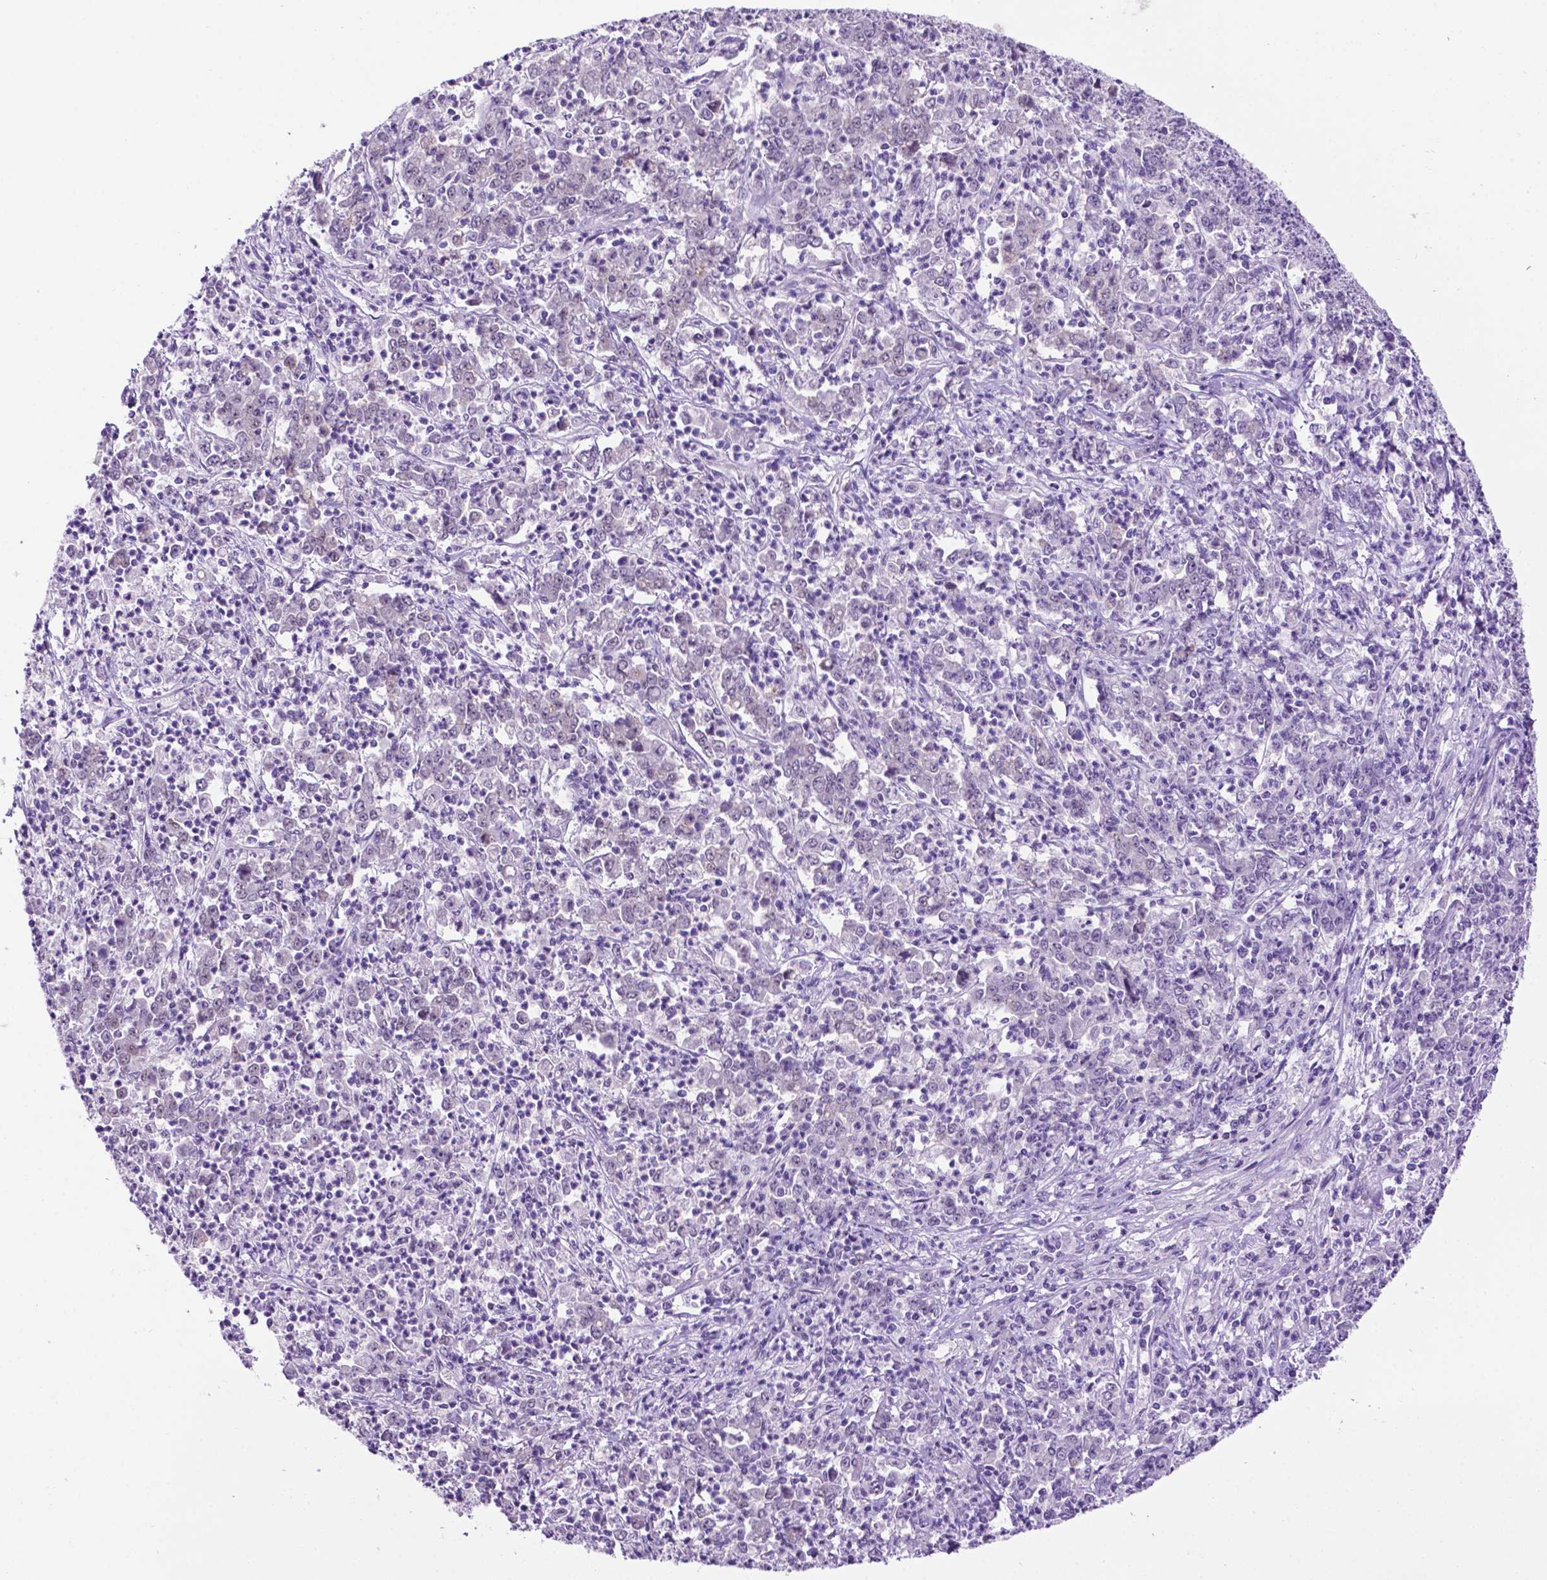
{"staining": {"intensity": "negative", "quantity": "none", "location": "none"}, "tissue": "stomach cancer", "cell_type": "Tumor cells", "image_type": "cancer", "snomed": [{"axis": "morphology", "description": "Adenocarcinoma, NOS"}, {"axis": "topography", "description": "Stomach, lower"}], "caption": "The image demonstrates no significant positivity in tumor cells of stomach cancer. (DAB IHC visualized using brightfield microscopy, high magnification).", "gene": "TACSTD2", "patient": {"sex": "female", "age": 71}}